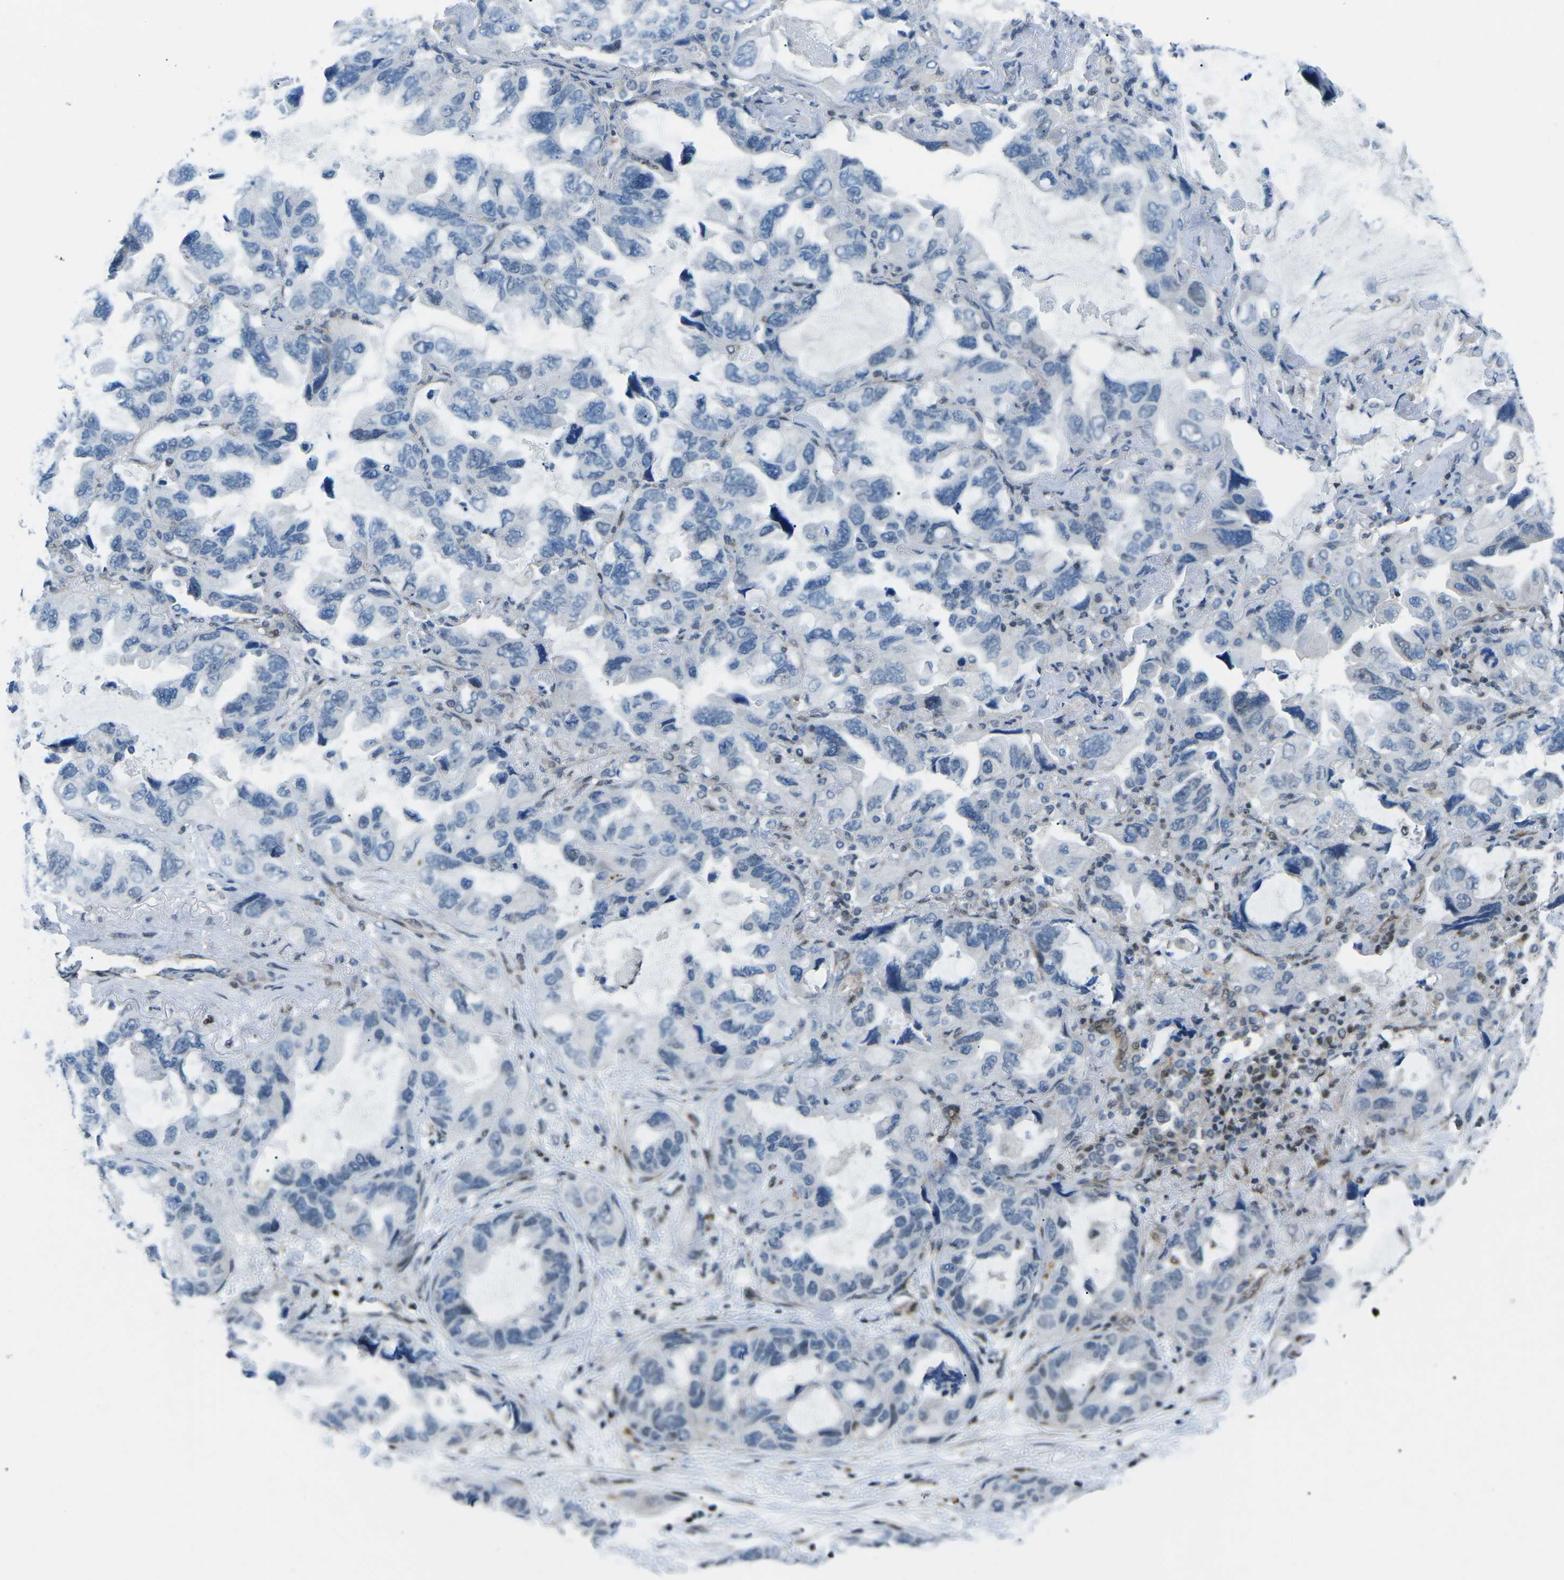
{"staining": {"intensity": "negative", "quantity": "none", "location": "none"}, "tissue": "lung cancer", "cell_type": "Tumor cells", "image_type": "cancer", "snomed": [{"axis": "morphology", "description": "Squamous cell carcinoma, NOS"}, {"axis": "topography", "description": "Lung"}], "caption": "Immunohistochemical staining of human lung cancer (squamous cell carcinoma) displays no significant expression in tumor cells.", "gene": "MBNL1", "patient": {"sex": "female", "age": 73}}